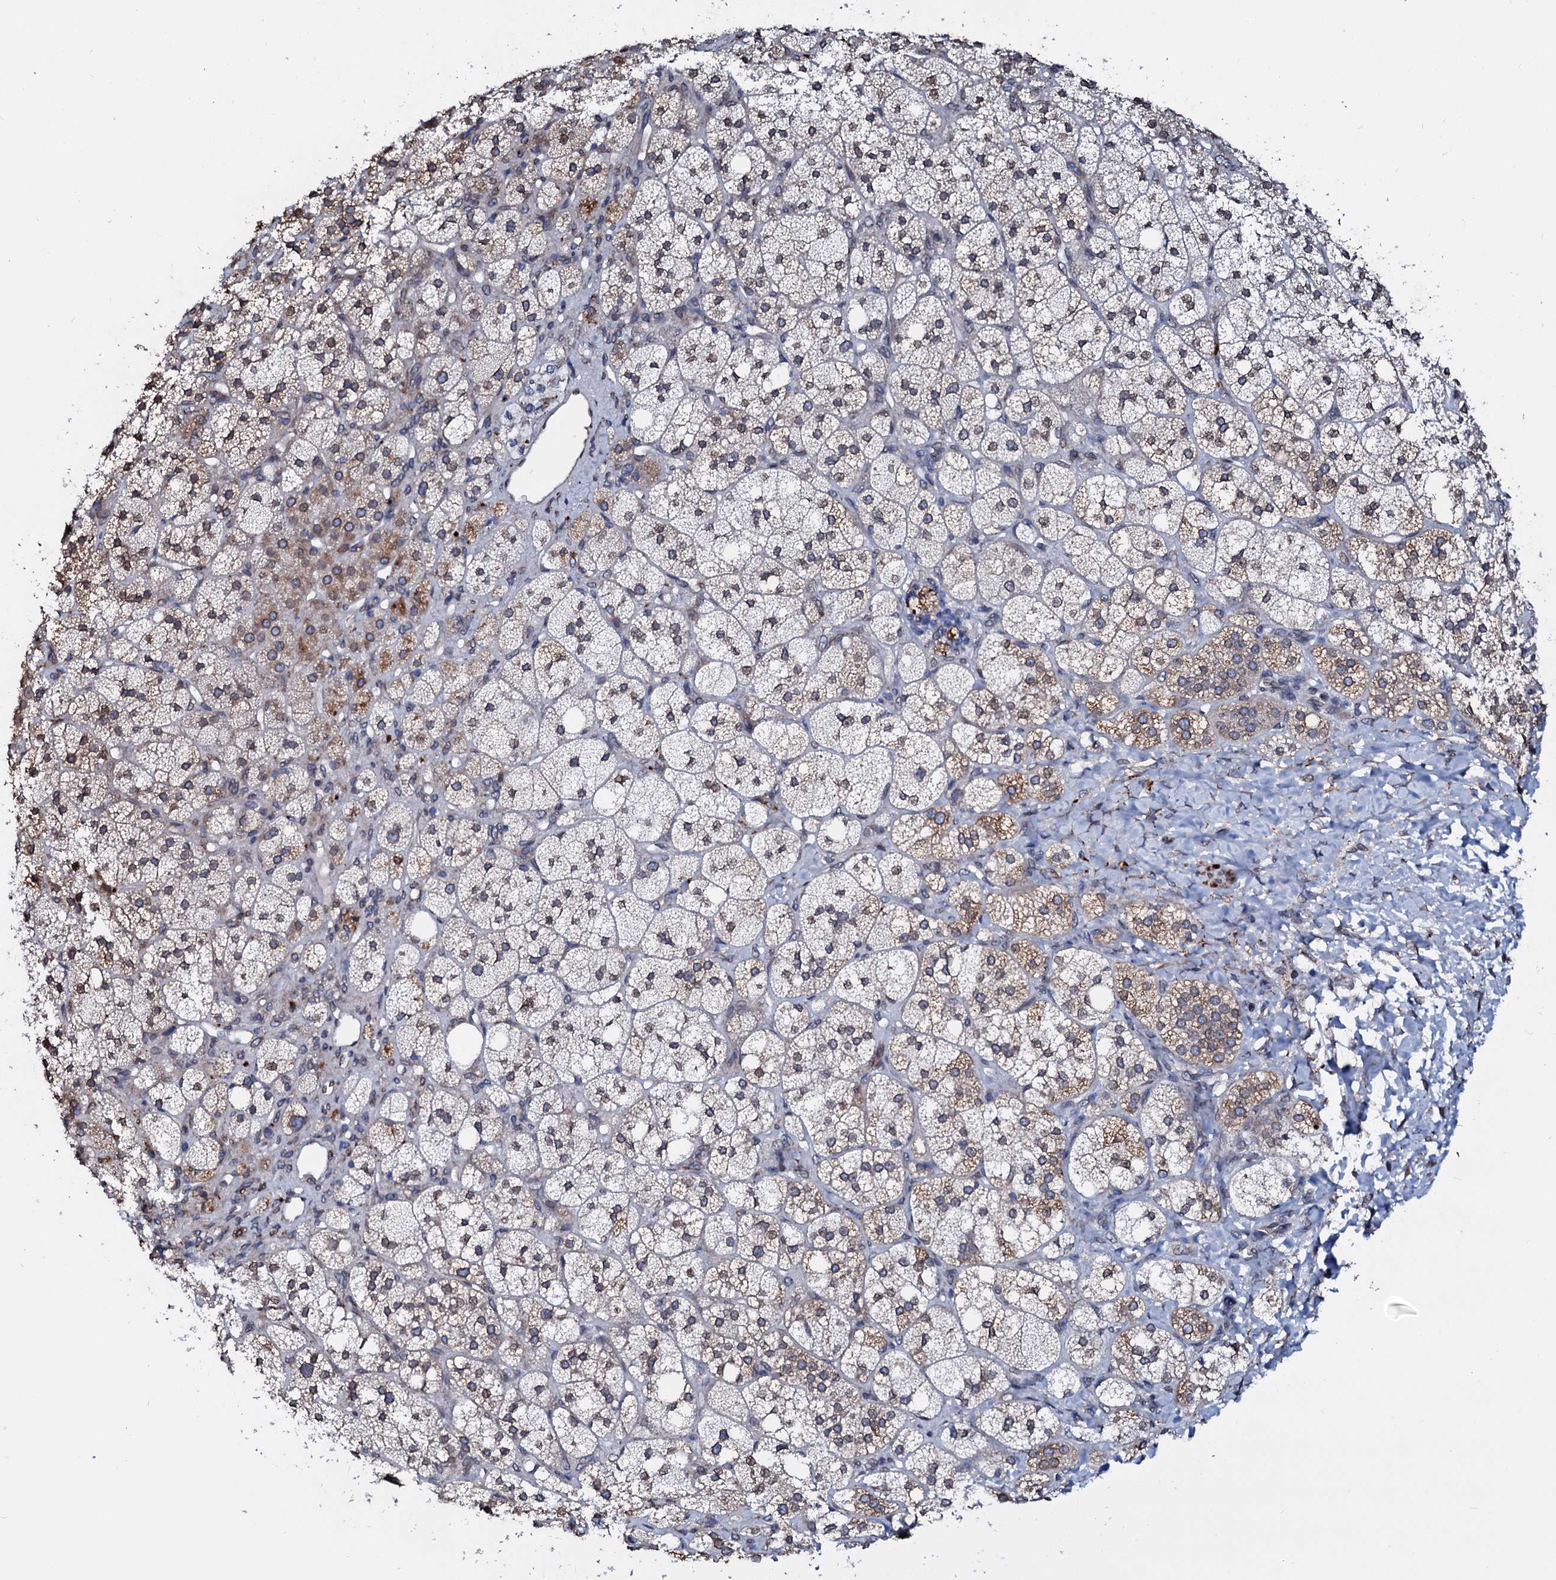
{"staining": {"intensity": "moderate", "quantity": ">75%", "location": "cytoplasmic/membranous,nuclear"}, "tissue": "adrenal gland", "cell_type": "Glandular cells", "image_type": "normal", "snomed": [{"axis": "morphology", "description": "Normal tissue, NOS"}, {"axis": "topography", "description": "Adrenal gland"}], "caption": "Moderate cytoplasmic/membranous,nuclear positivity is identified in about >75% of glandular cells in unremarkable adrenal gland.", "gene": "NRP2", "patient": {"sex": "male", "age": 61}}